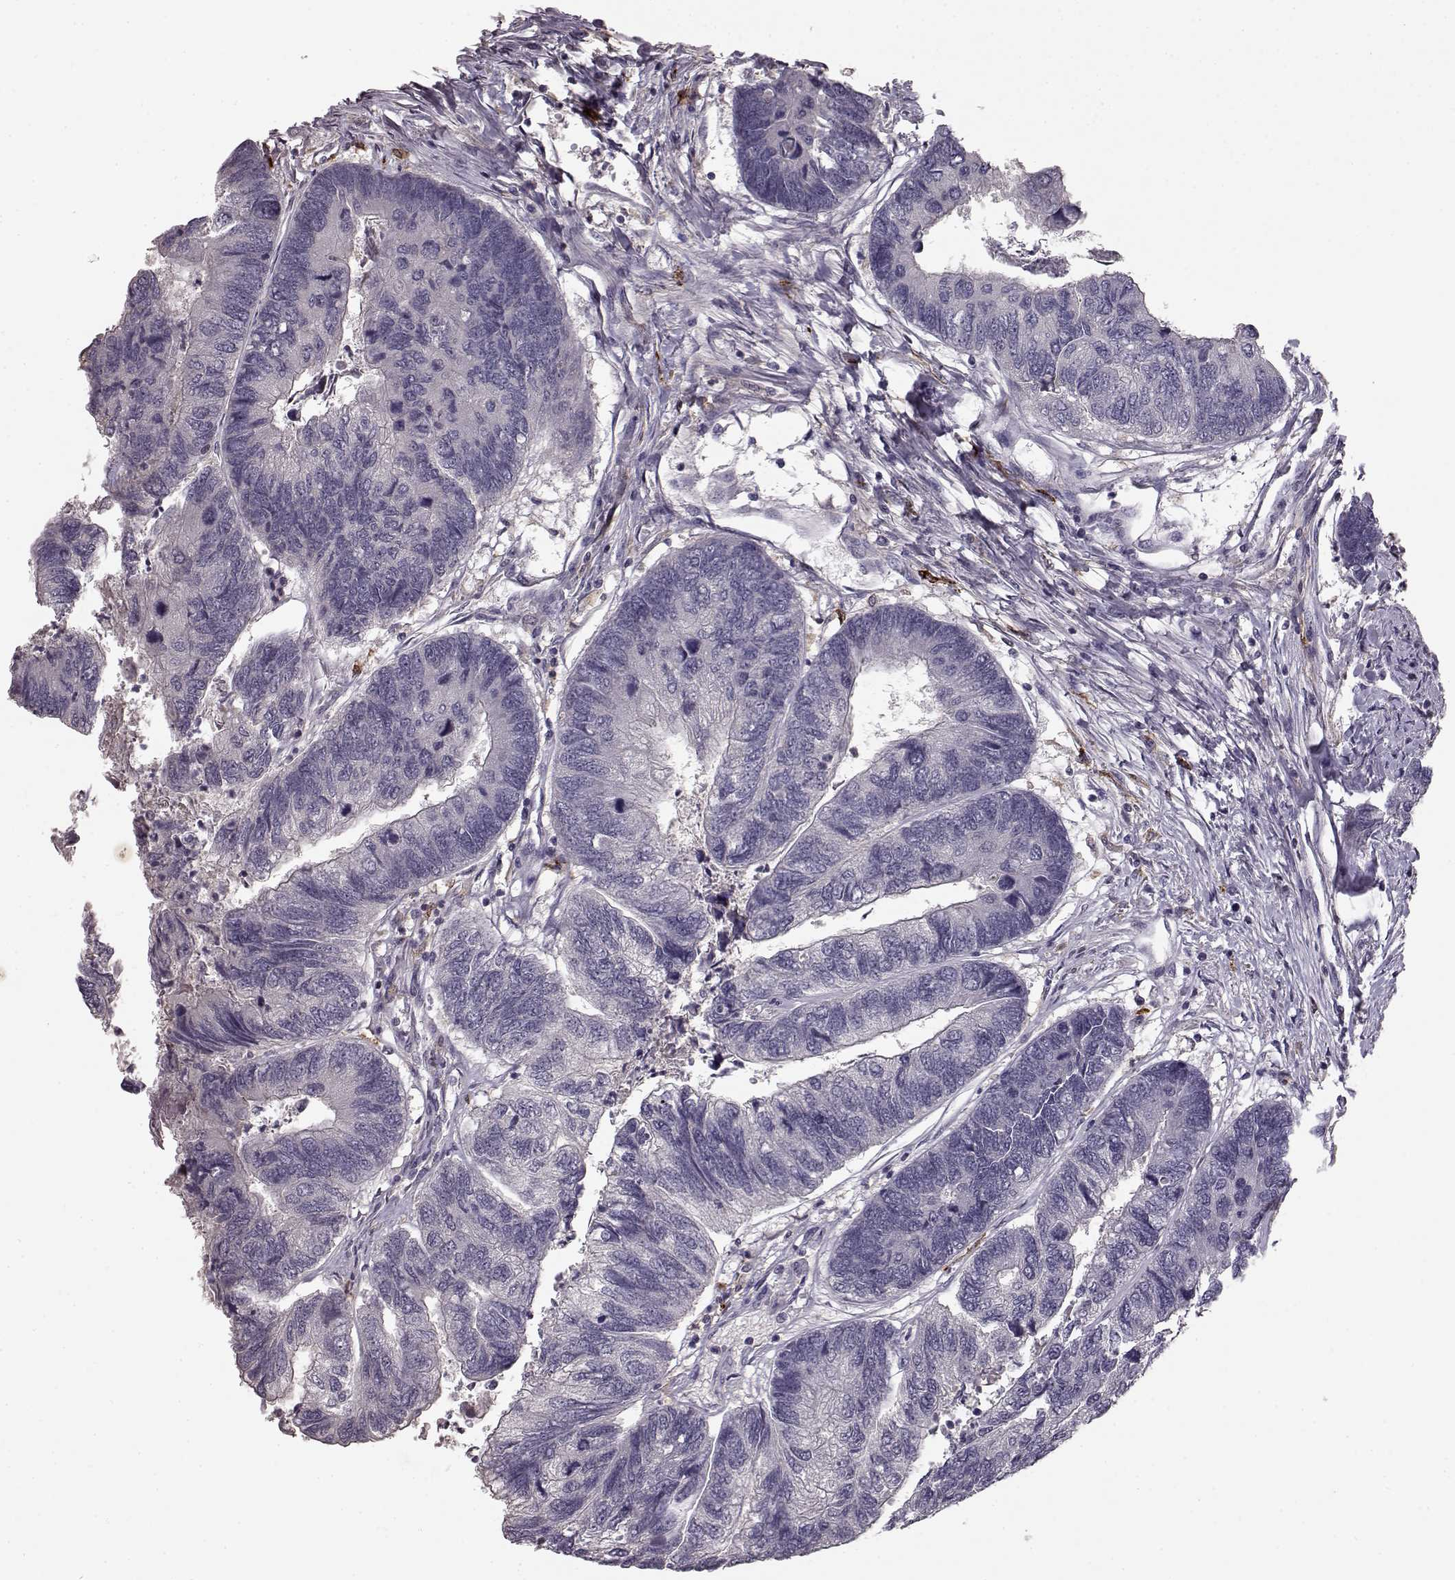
{"staining": {"intensity": "negative", "quantity": "none", "location": "none"}, "tissue": "colorectal cancer", "cell_type": "Tumor cells", "image_type": "cancer", "snomed": [{"axis": "morphology", "description": "Adenocarcinoma, NOS"}, {"axis": "topography", "description": "Colon"}], "caption": "IHC photomicrograph of neoplastic tissue: human colorectal adenocarcinoma stained with DAB (3,3'-diaminobenzidine) displays no significant protein positivity in tumor cells.", "gene": "CCNF", "patient": {"sex": "female", "age": 67}}